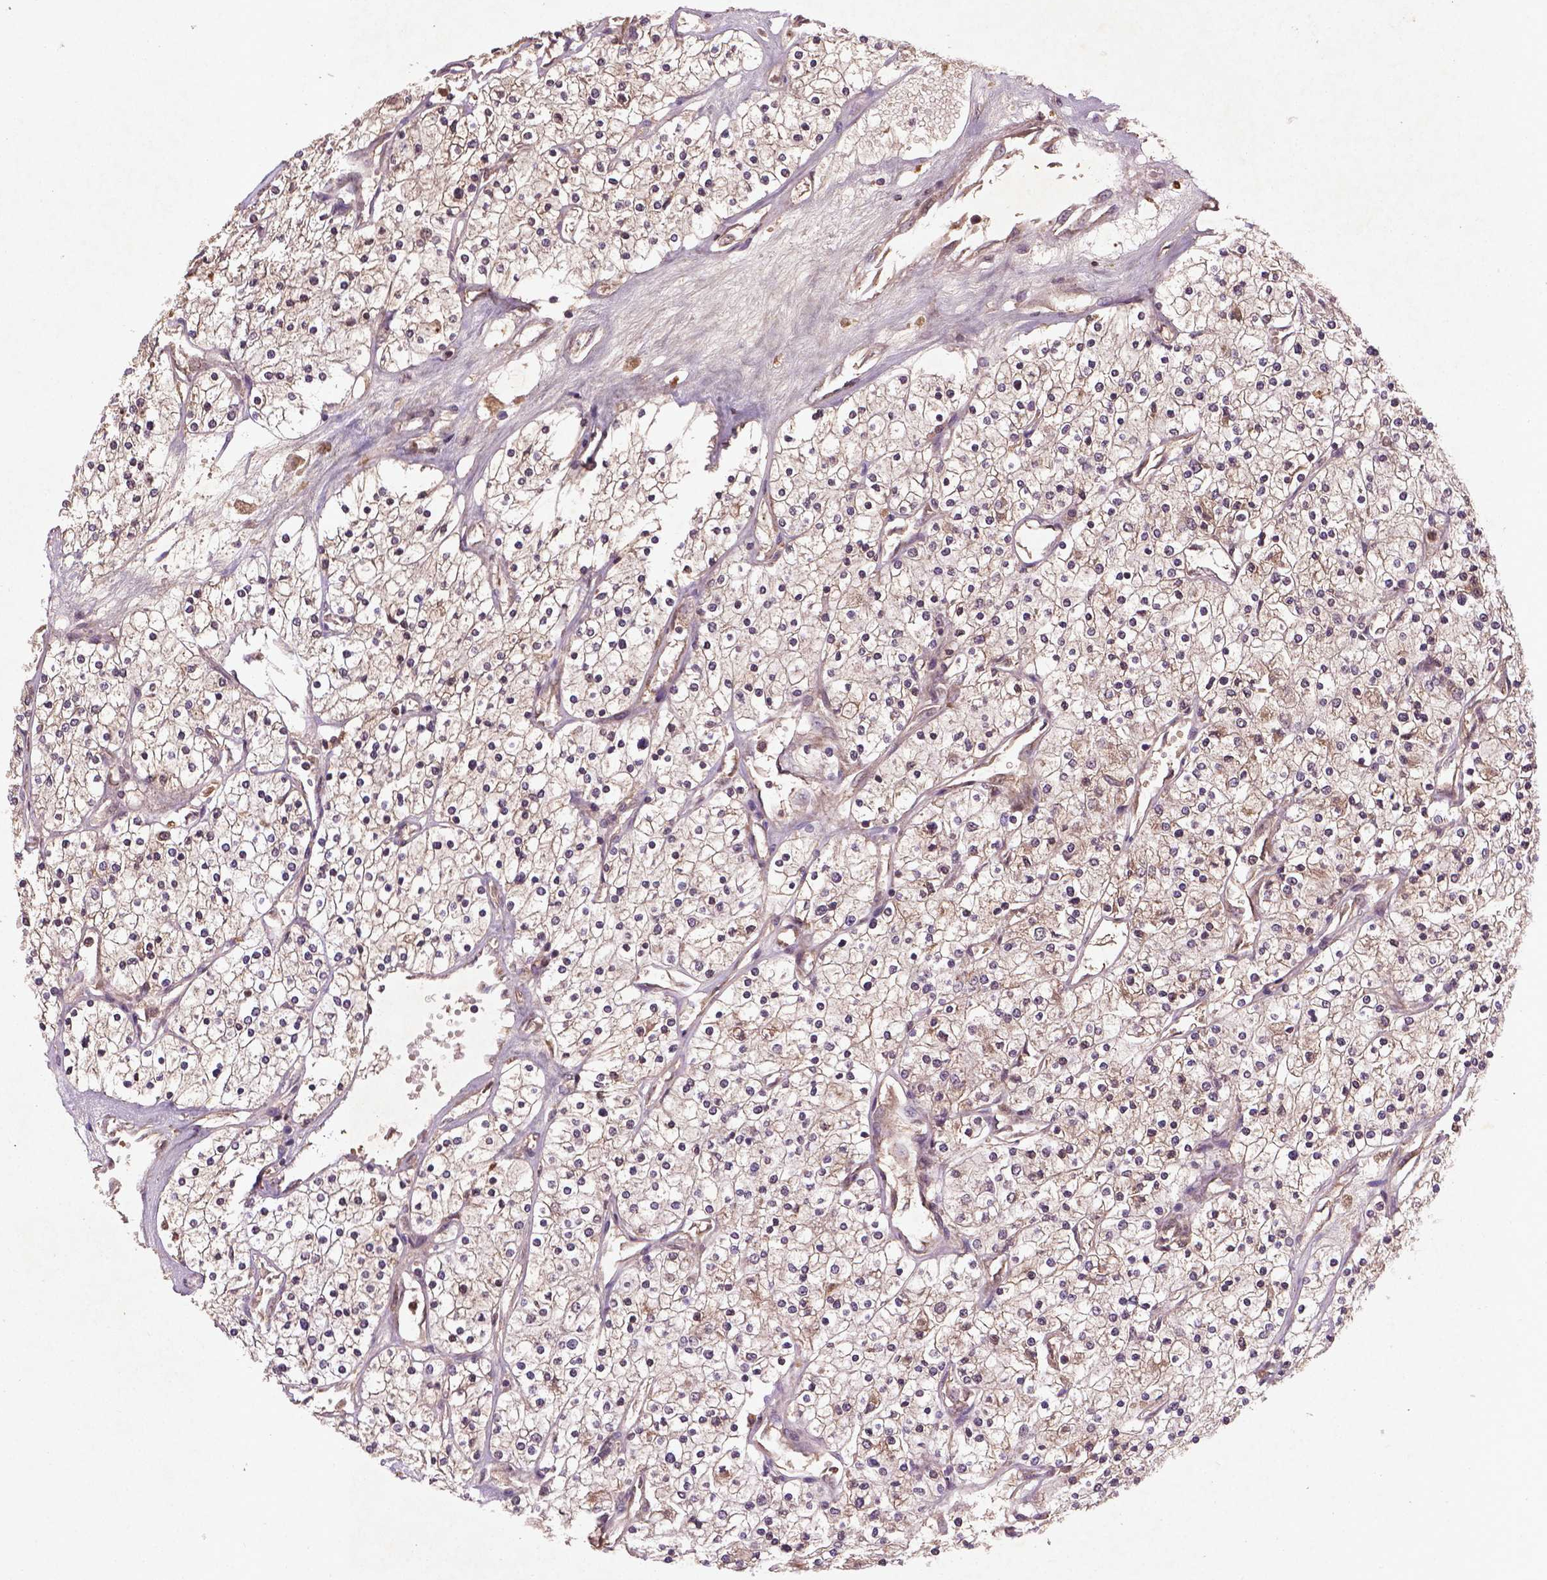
{"staining": {"intensity": "weak", "quantity": ">75%", "location": "cytoplasmic/membranous"}, "tissue": "renal cancer", "cell_type": "Tumor cells", "image_type": "cancer", "snomed": [{"axis": "morphology", "description": "Adenocarcinoma, NOS"}, {"axis": "topography", "description": "Kidney"}], "caption": "Weak cytoplasmic/membranous protein staining is present in approximately >75% of tumor cells in adenocarcinoma (renal).", "gene": "NIPAL2", "patient": {"sex": "male", "age": 80}}